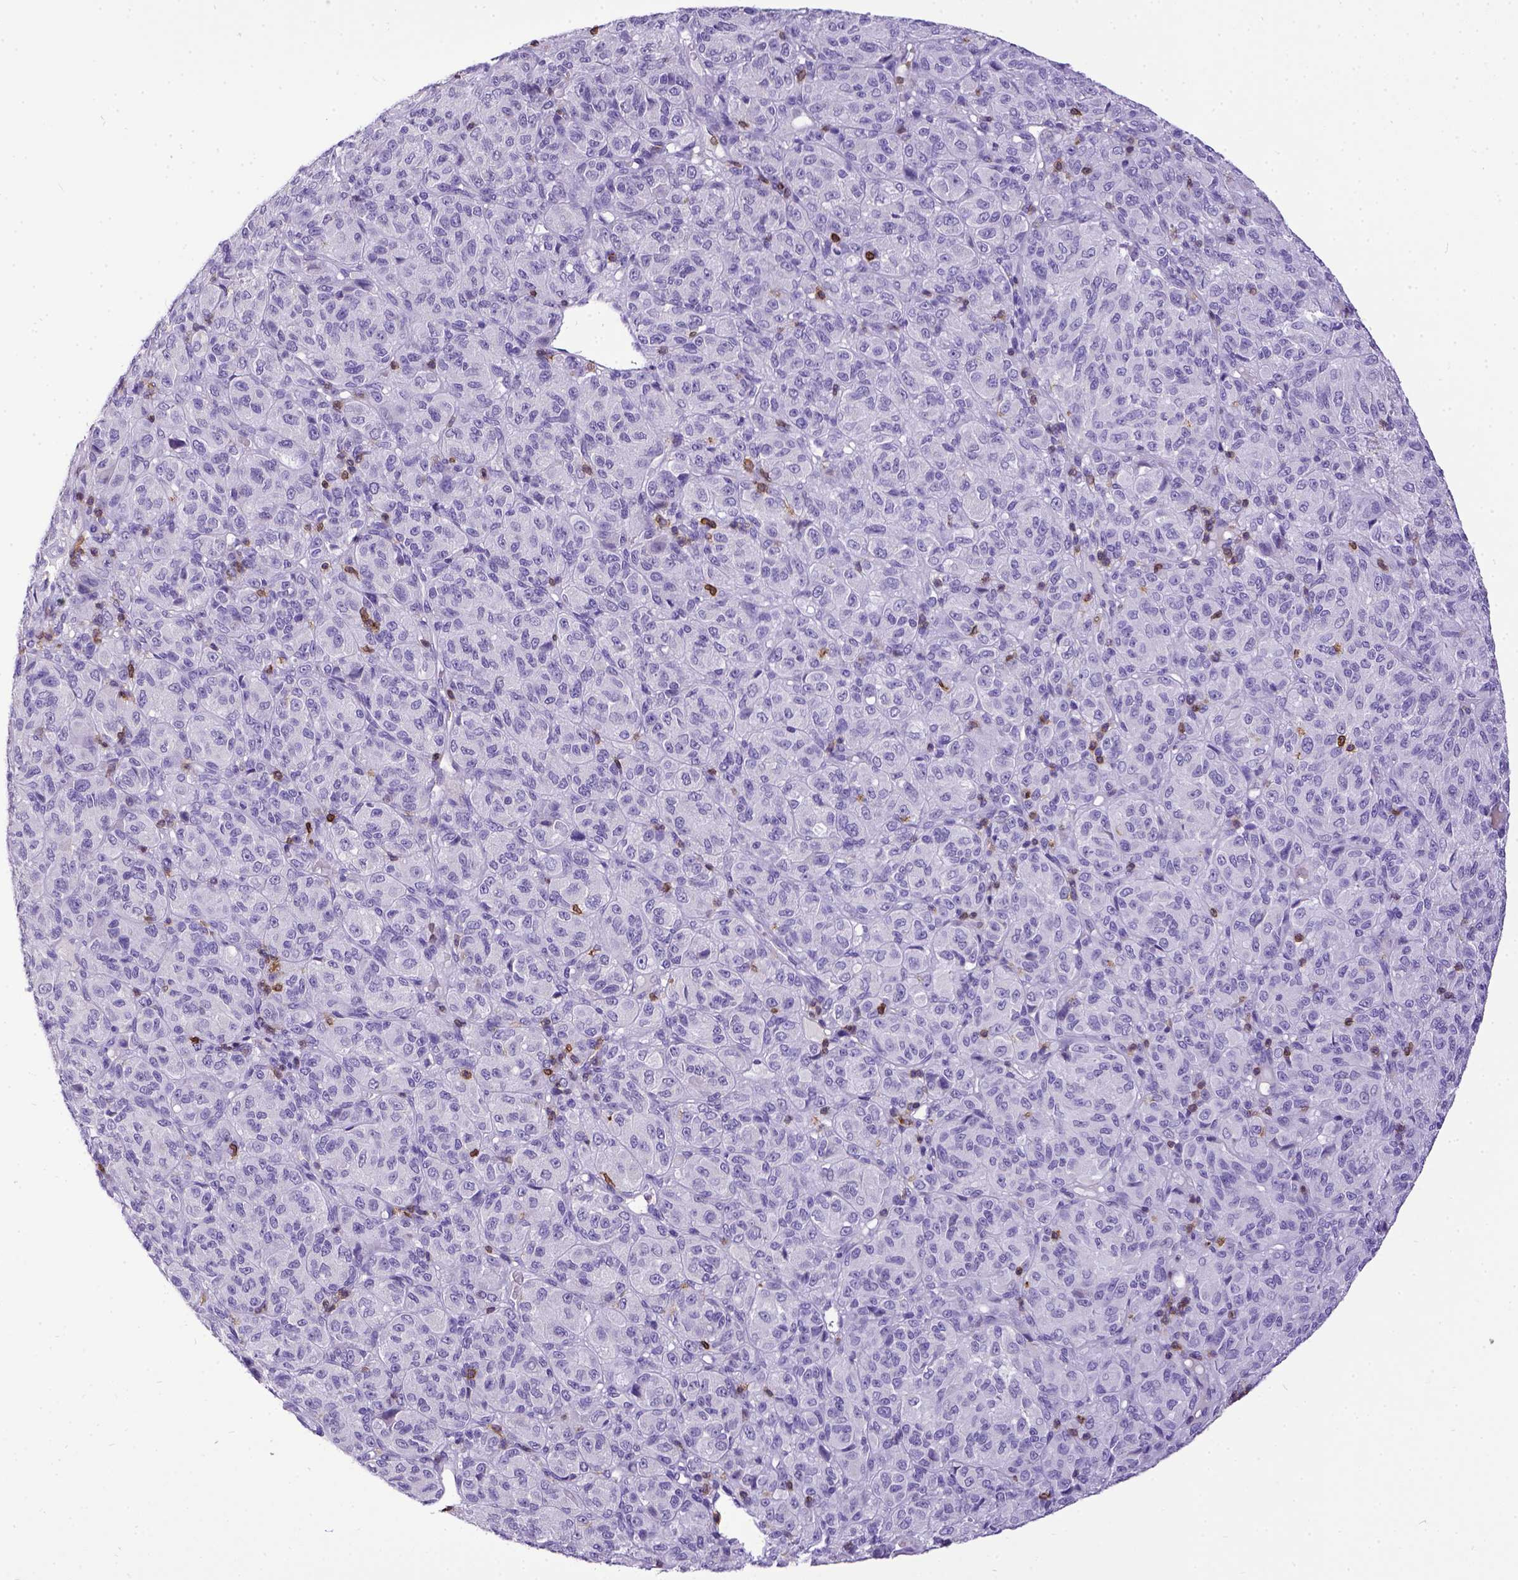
{"staining": {"intensity": "negative", "quantity": "none", "location": "none"}, "tissue": "melanoma", "cell_type": "Tumor cells", "image_type": "cancer", "snomed": [{"axis": "morphology", "description": "Malignant melanoma, Metastatic site"}, {"axis": "topography", "description": "Brain"}], "caption": "Tumor cells show no significant protein staining in malignant melanoma (metastatic site). (DAB (3,3'-diaminobenzidine) immunohistochemistry (IHC) visualized using brightfield microscopy, high magnification).", "gene": "CD3E", "patient": {"sex": "female", "age": 56}}